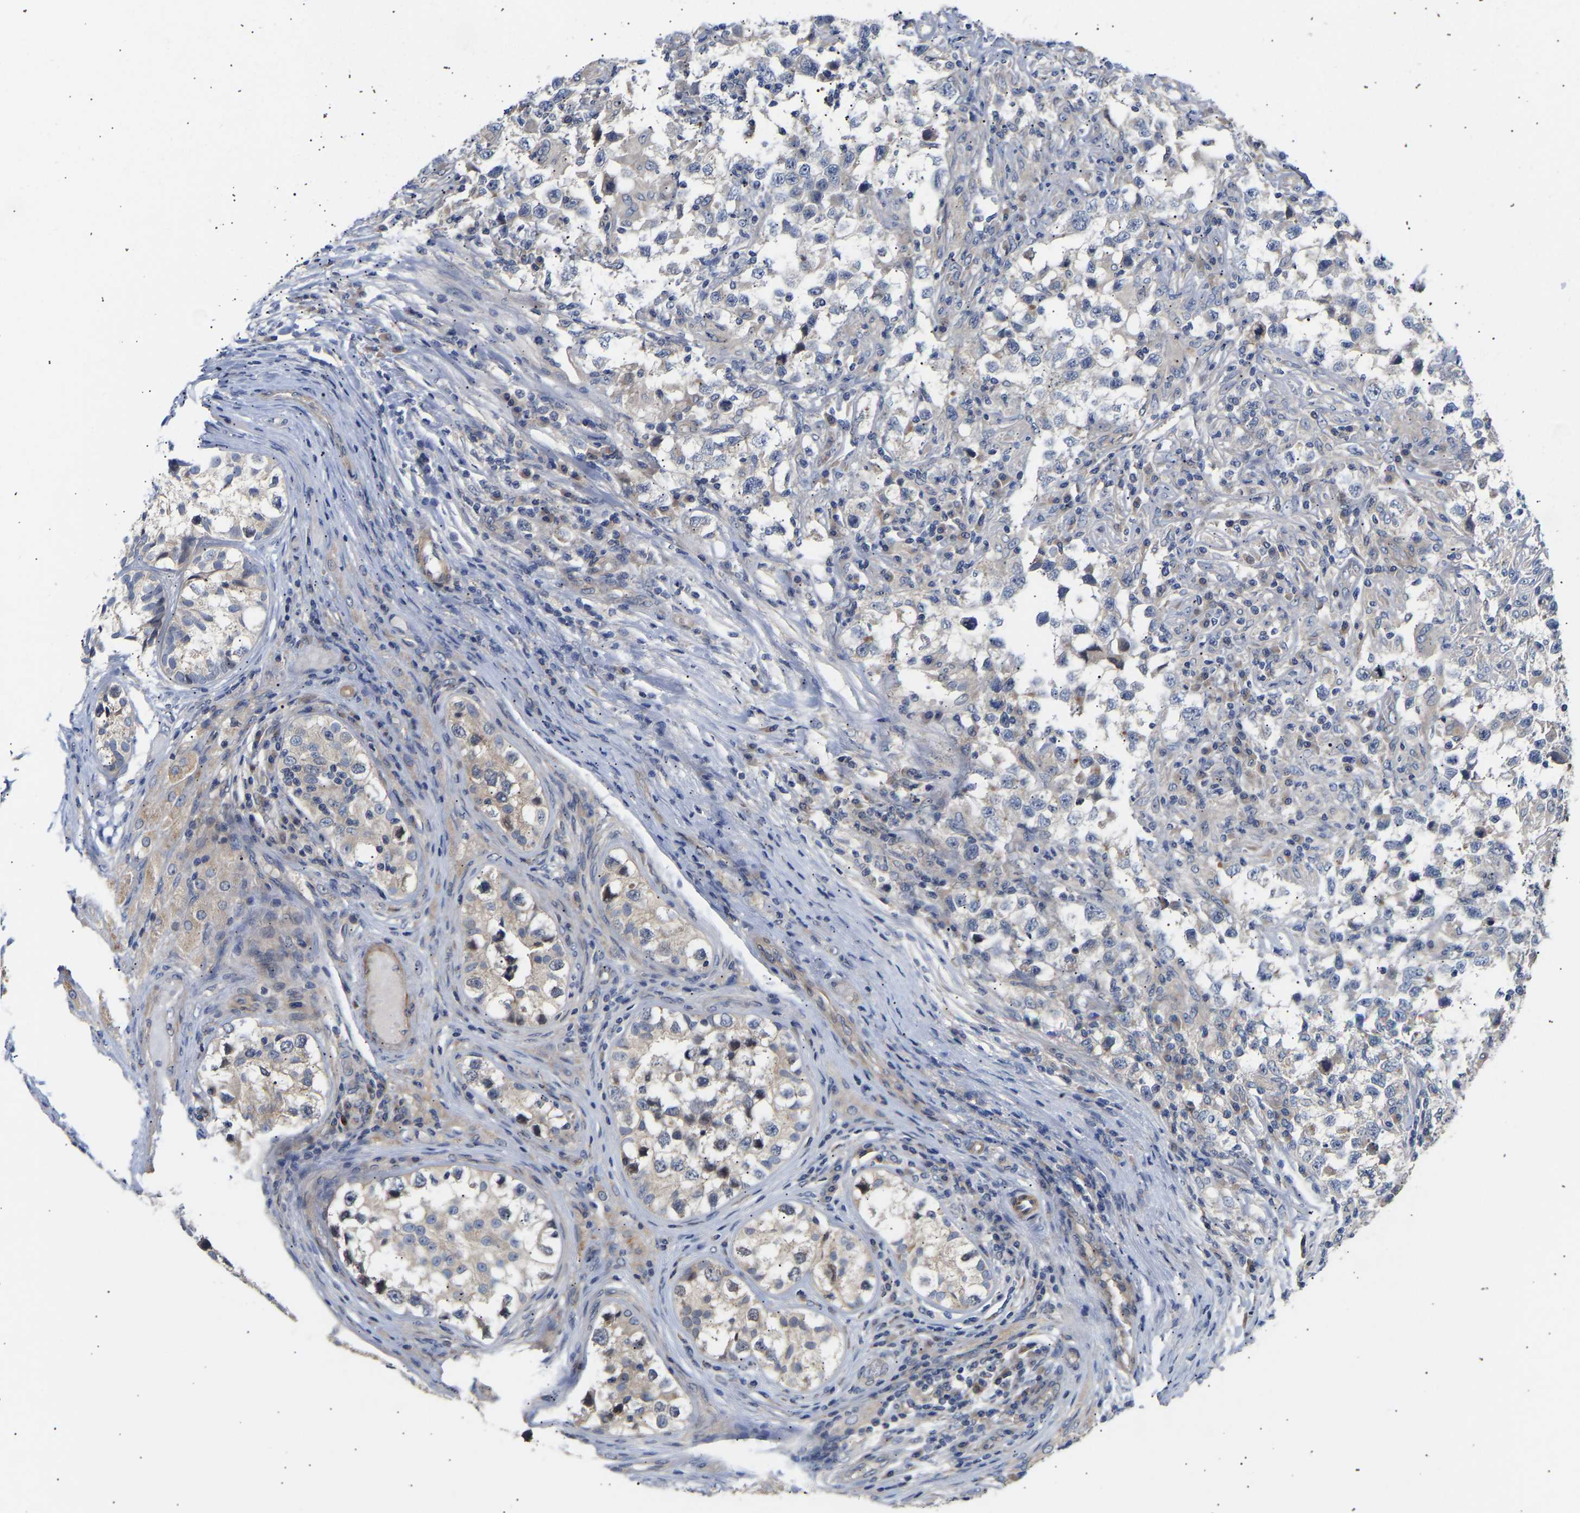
{"staining": {"intensity": "negative", "quantity": "none", "location": "none"}, "tissue": "testis cancer", "cell_type": "Tumor cells", "image_type": "cancer", "snomed": [{"axis": "morphology", "description": "Carcinoma, Embryonal, NOS"}, {"axis": "topography", "description": "Testis"}], "caption": "This is an IHC photomicrograph of human testis cancer. There is no positivity in tumor cells.", "gene": "KASH5", "patient": {"sex": "male", "age": 21}}